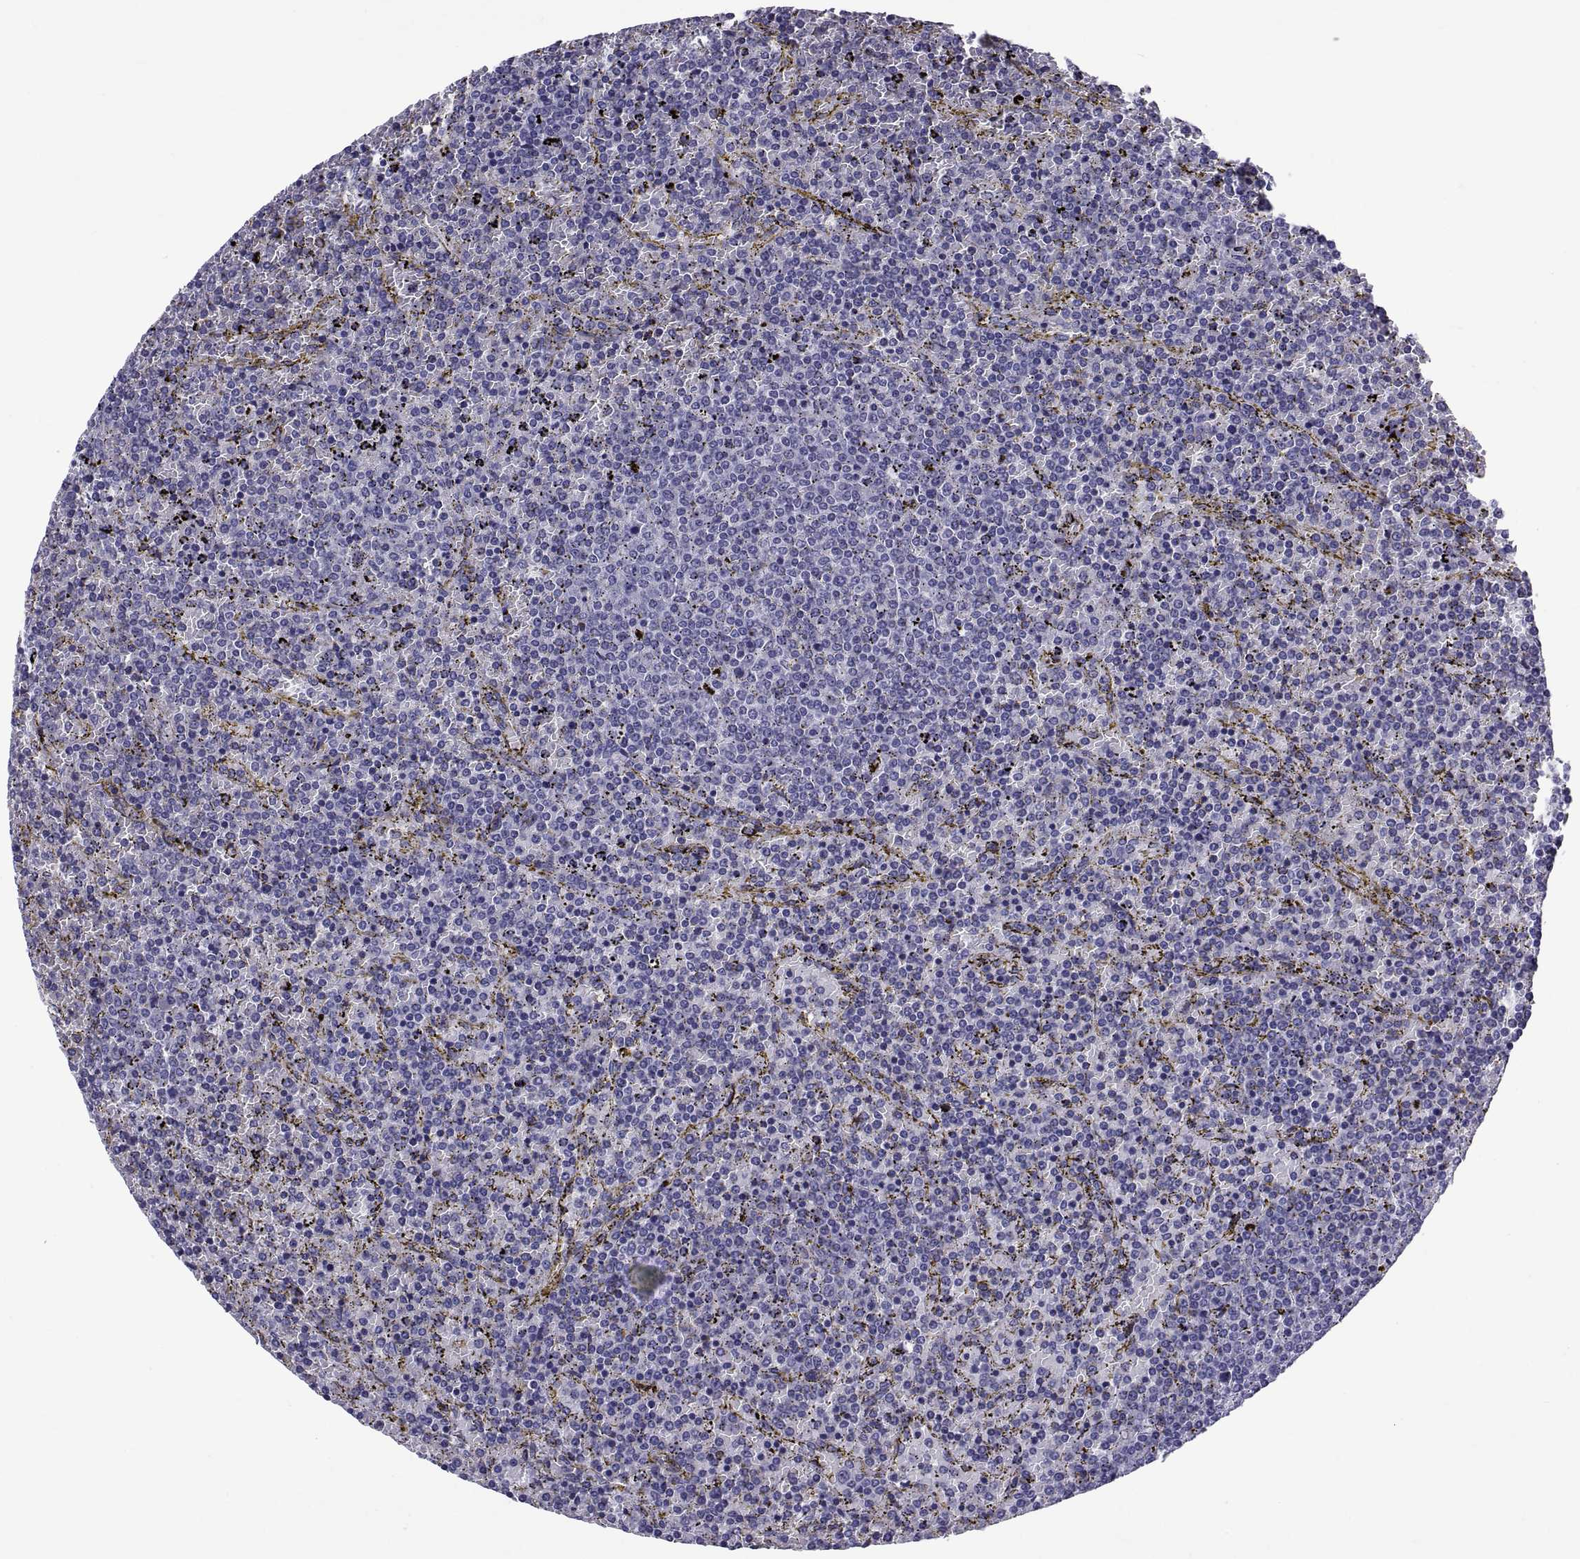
{"staining": {"intensity": "negative", "quantity": "none", "location": "none"}, "tissue": "lymphoma", "cell_type": "Tumor cells", "image_type": "cancer", "snomed": [{"axis": "morphology", "description": "Malignant lymphoma, non-Hodgkin's type, Low grade"}, {"axis": "topography", "description": "Spleen"}], "caption": "Tumor cells are negative for protein expression in human low-grade malignant lymphoma, non-Hodgkin's type.", "gene": "TGFBR3L", "patient": {"sex": "female", "age": 77}}